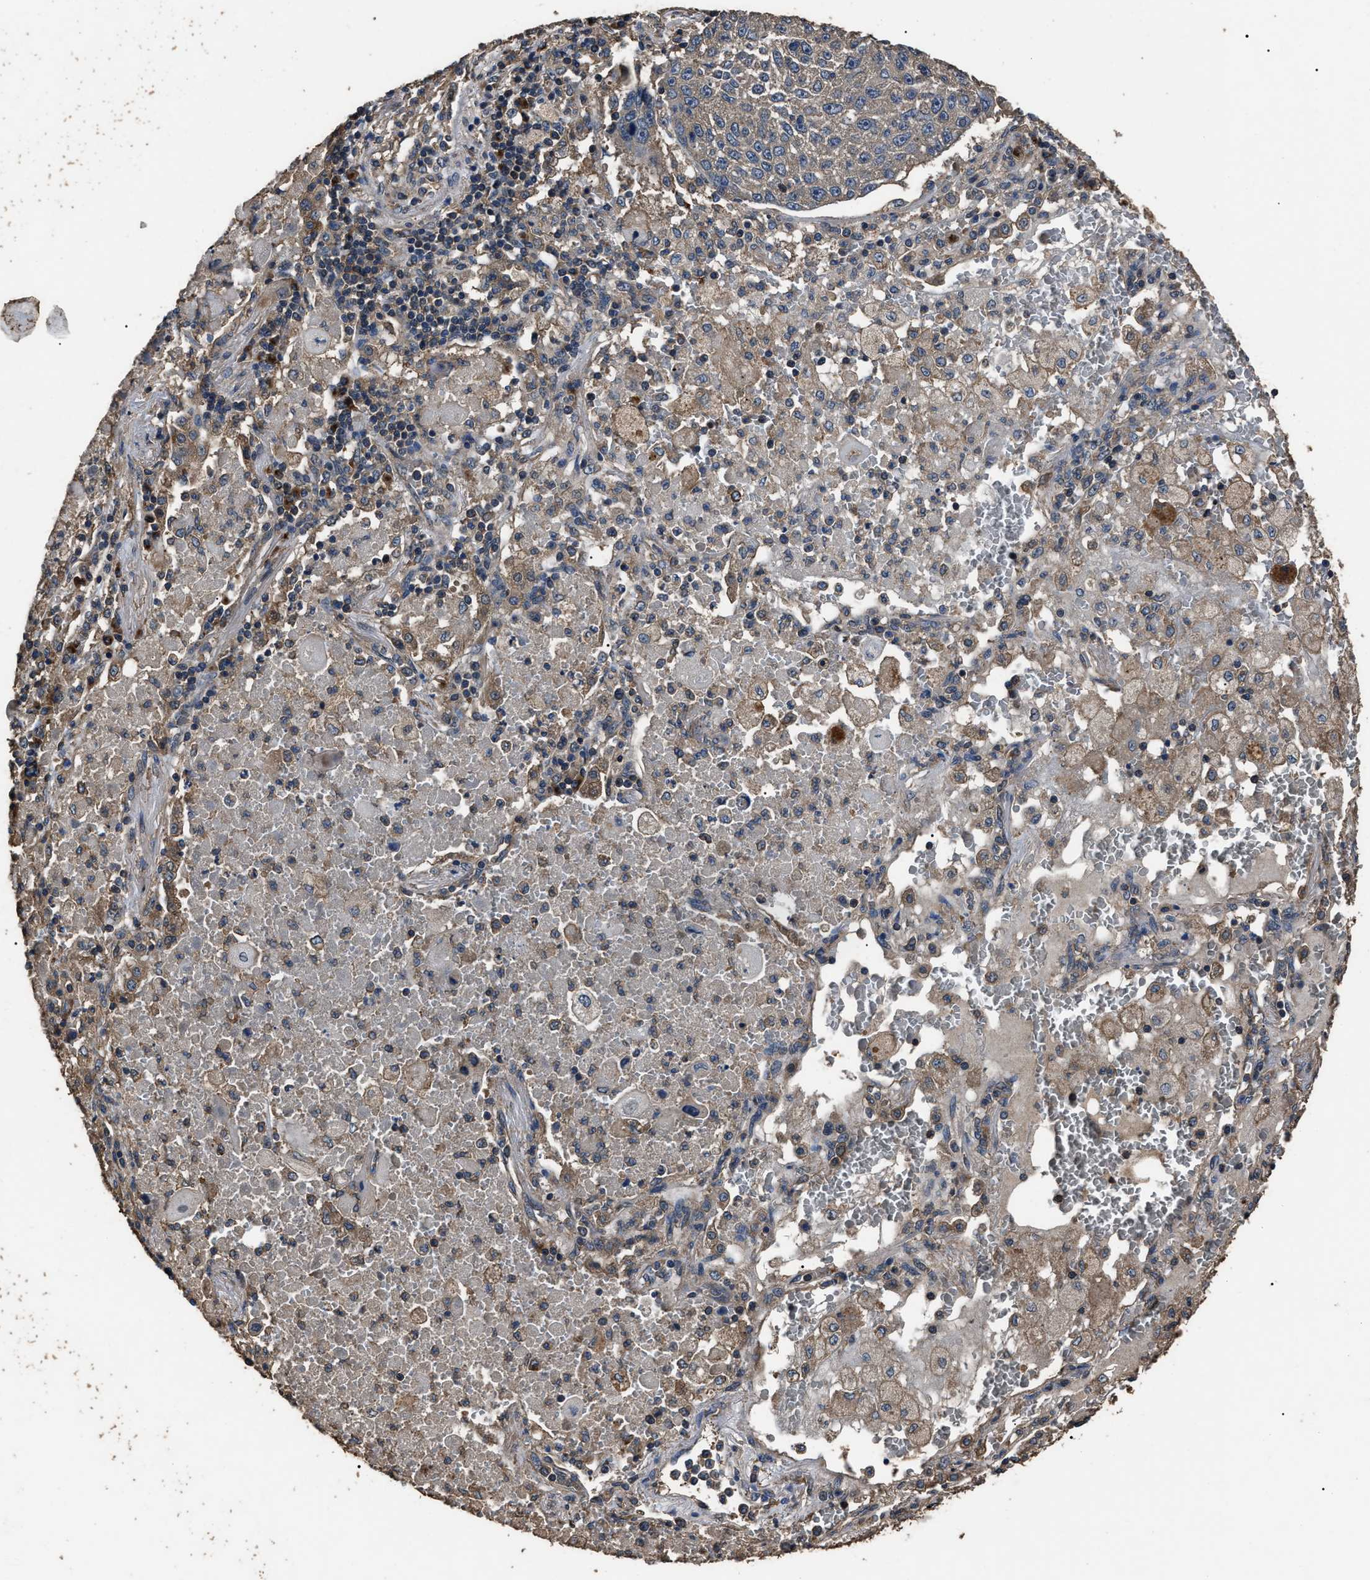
{"staining": {"intensity": "weak", "quantity": "<25%", "location": "cytoplasmic/membranous"}, "tissue": "lung cancer", "cell_type": "Tumor cells", "image_type": "cancer", "snomed": [{"axis": "morphology", "description": "Squamous cell carcinoma, NOS"}, {"axis": "topography", "description": "Lung"}], "caption": "There is no significant staining in tumor cells of lung cancer.", "gene": "RNF216", "patient": {"sex": "male", "age": 61}}